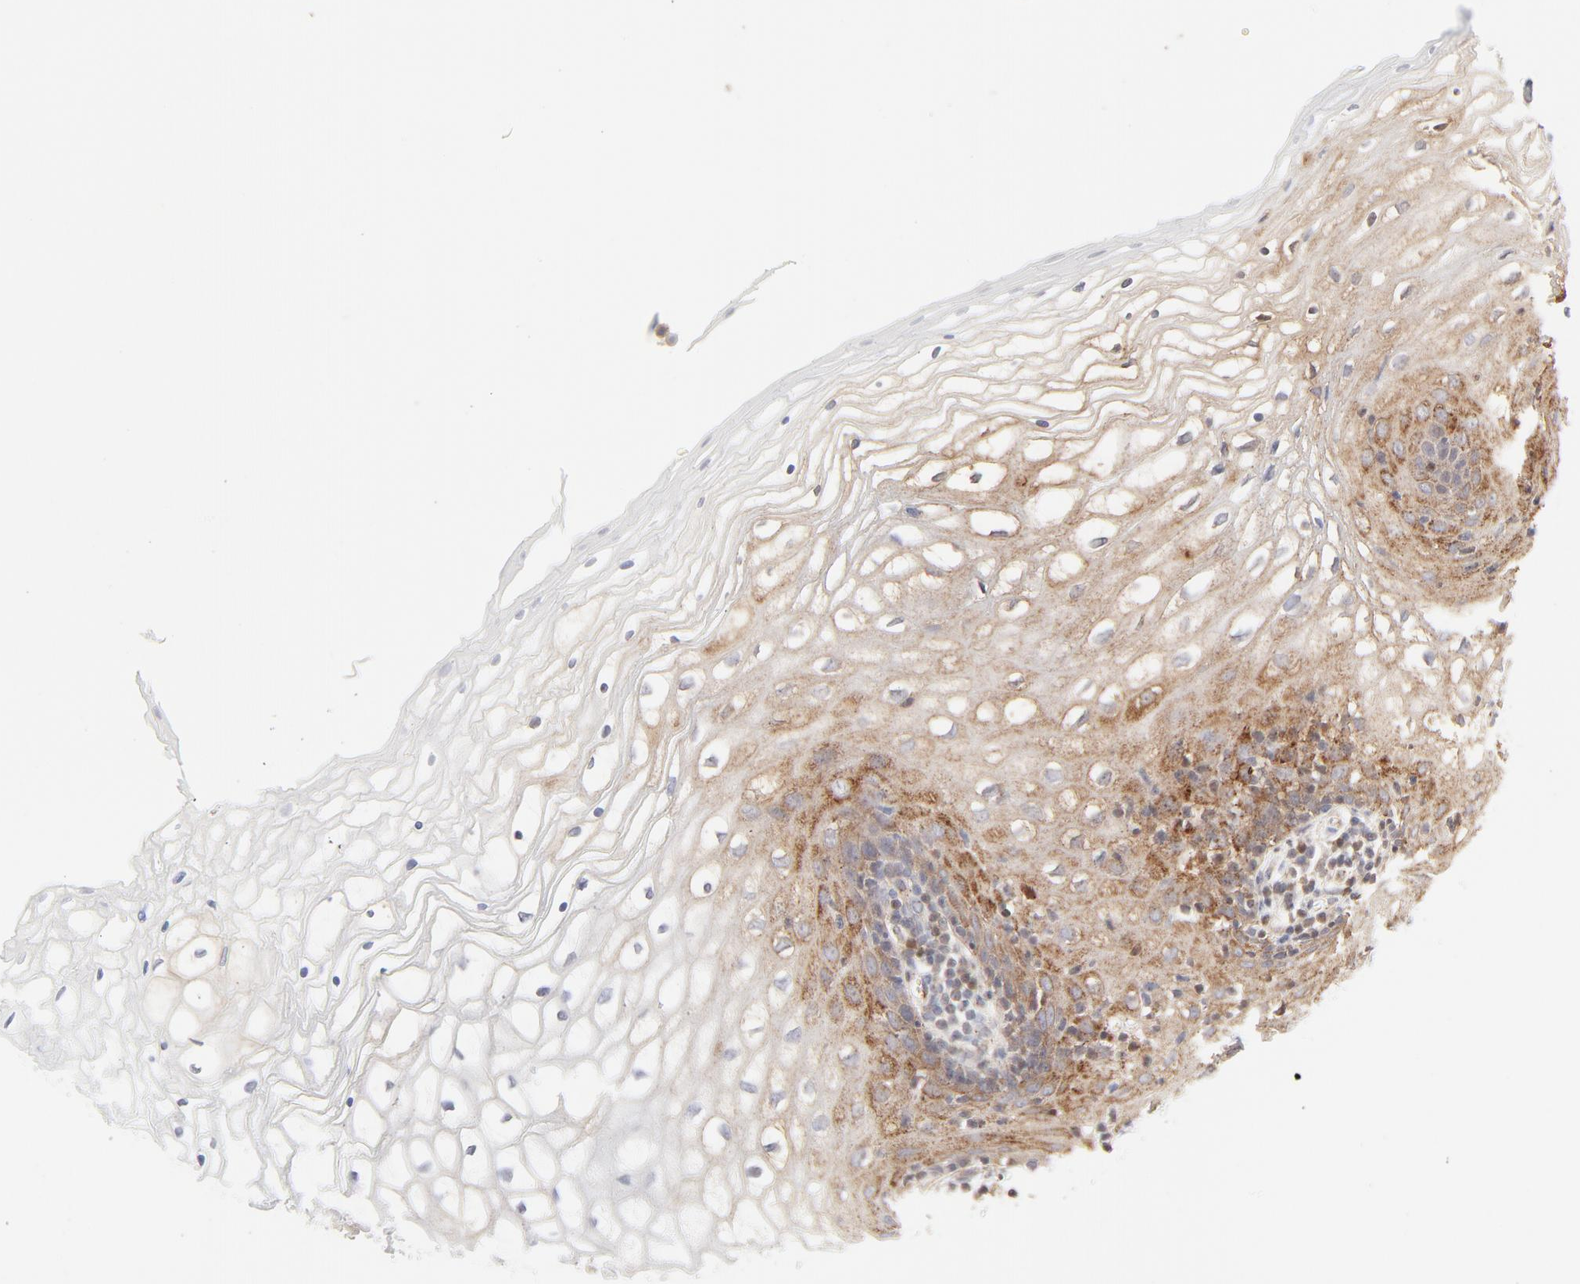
{"staining": {"intensity": "moderate", "quantity": "<25%", "location": "cytoplasmic/membranous"}, "tissue": "vagina", "cell_type": "Squamous epithelial cells", "image_type": "normal", "snomed": [{"axis": "morphology", "description": "Normal tissue, NOS"}, {"axis": "topography", "description": "Vagina"}], "caption": "Vagina stained for a protein (brown) reveals moderate cytoplasmic/membranous positive staining in approximately <25% of squamous epithelial cells.", "gene": "CDK6", "patient": {"sex": "female", "age": 34}}